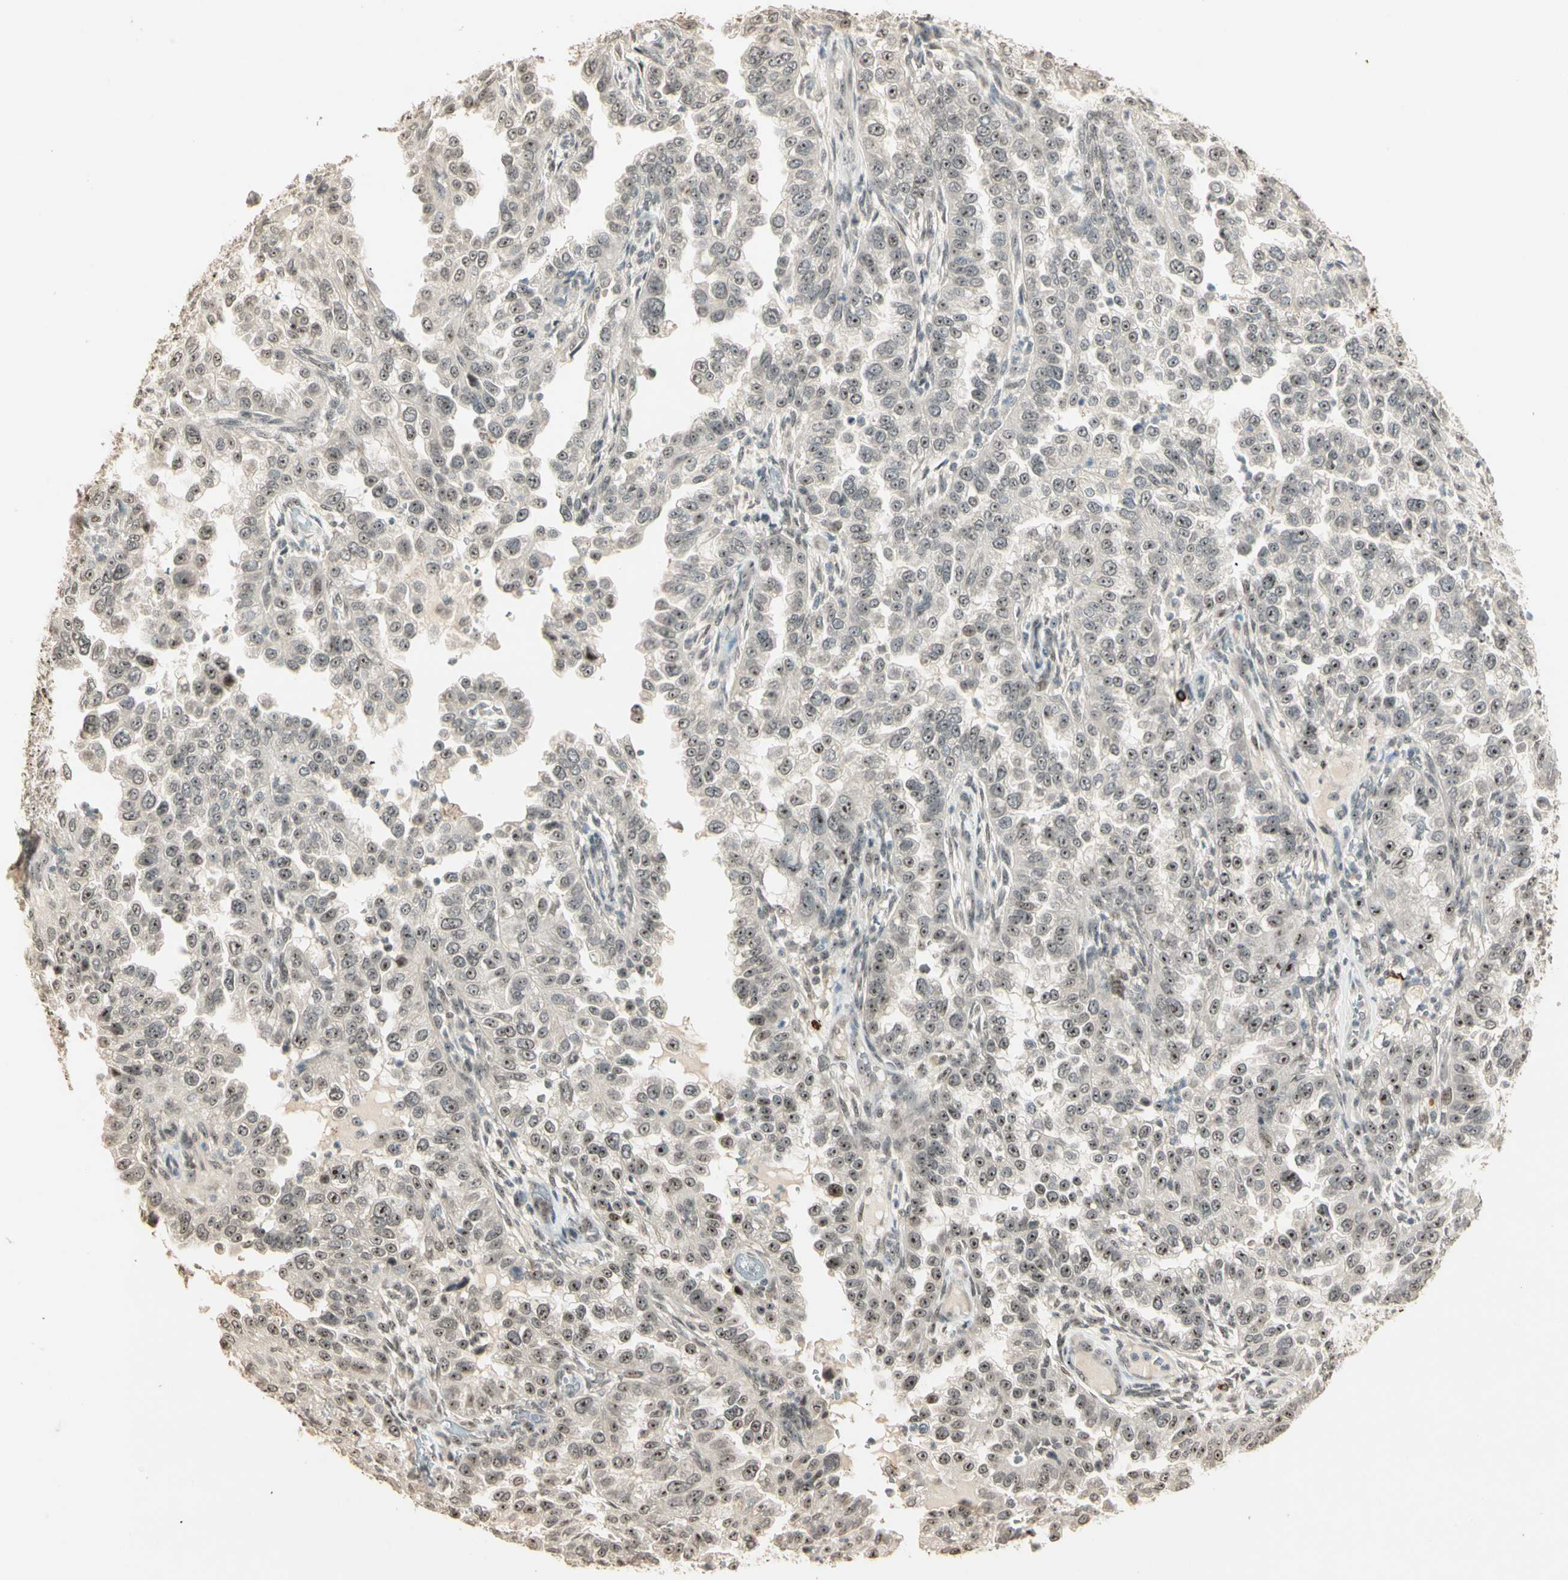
{"staining": {"intensity": "moderate", "quantity": ">75%", "location": "nuclear"}, "tissue": "endometrial cancer", "cell_type": "Tumor cells", "image_type": "cancer", "snomed": [{"axis": "morphology", "description": "Adenocarcinoma, NOS"}, {"axis": "topography", "description": "Endometrium"}], "caption": "High-magnification brightfield microscopy of endometrial cancer stained with DAB (3,3'-diaminobenzidine) (brown) and counterstained with hematoxylin (blue). tumor cells exhibit moderate nuclear staining is seen in about>75% of cells.", "gene": "ETV4", "patient": {"sex": "female", "age": 85}}